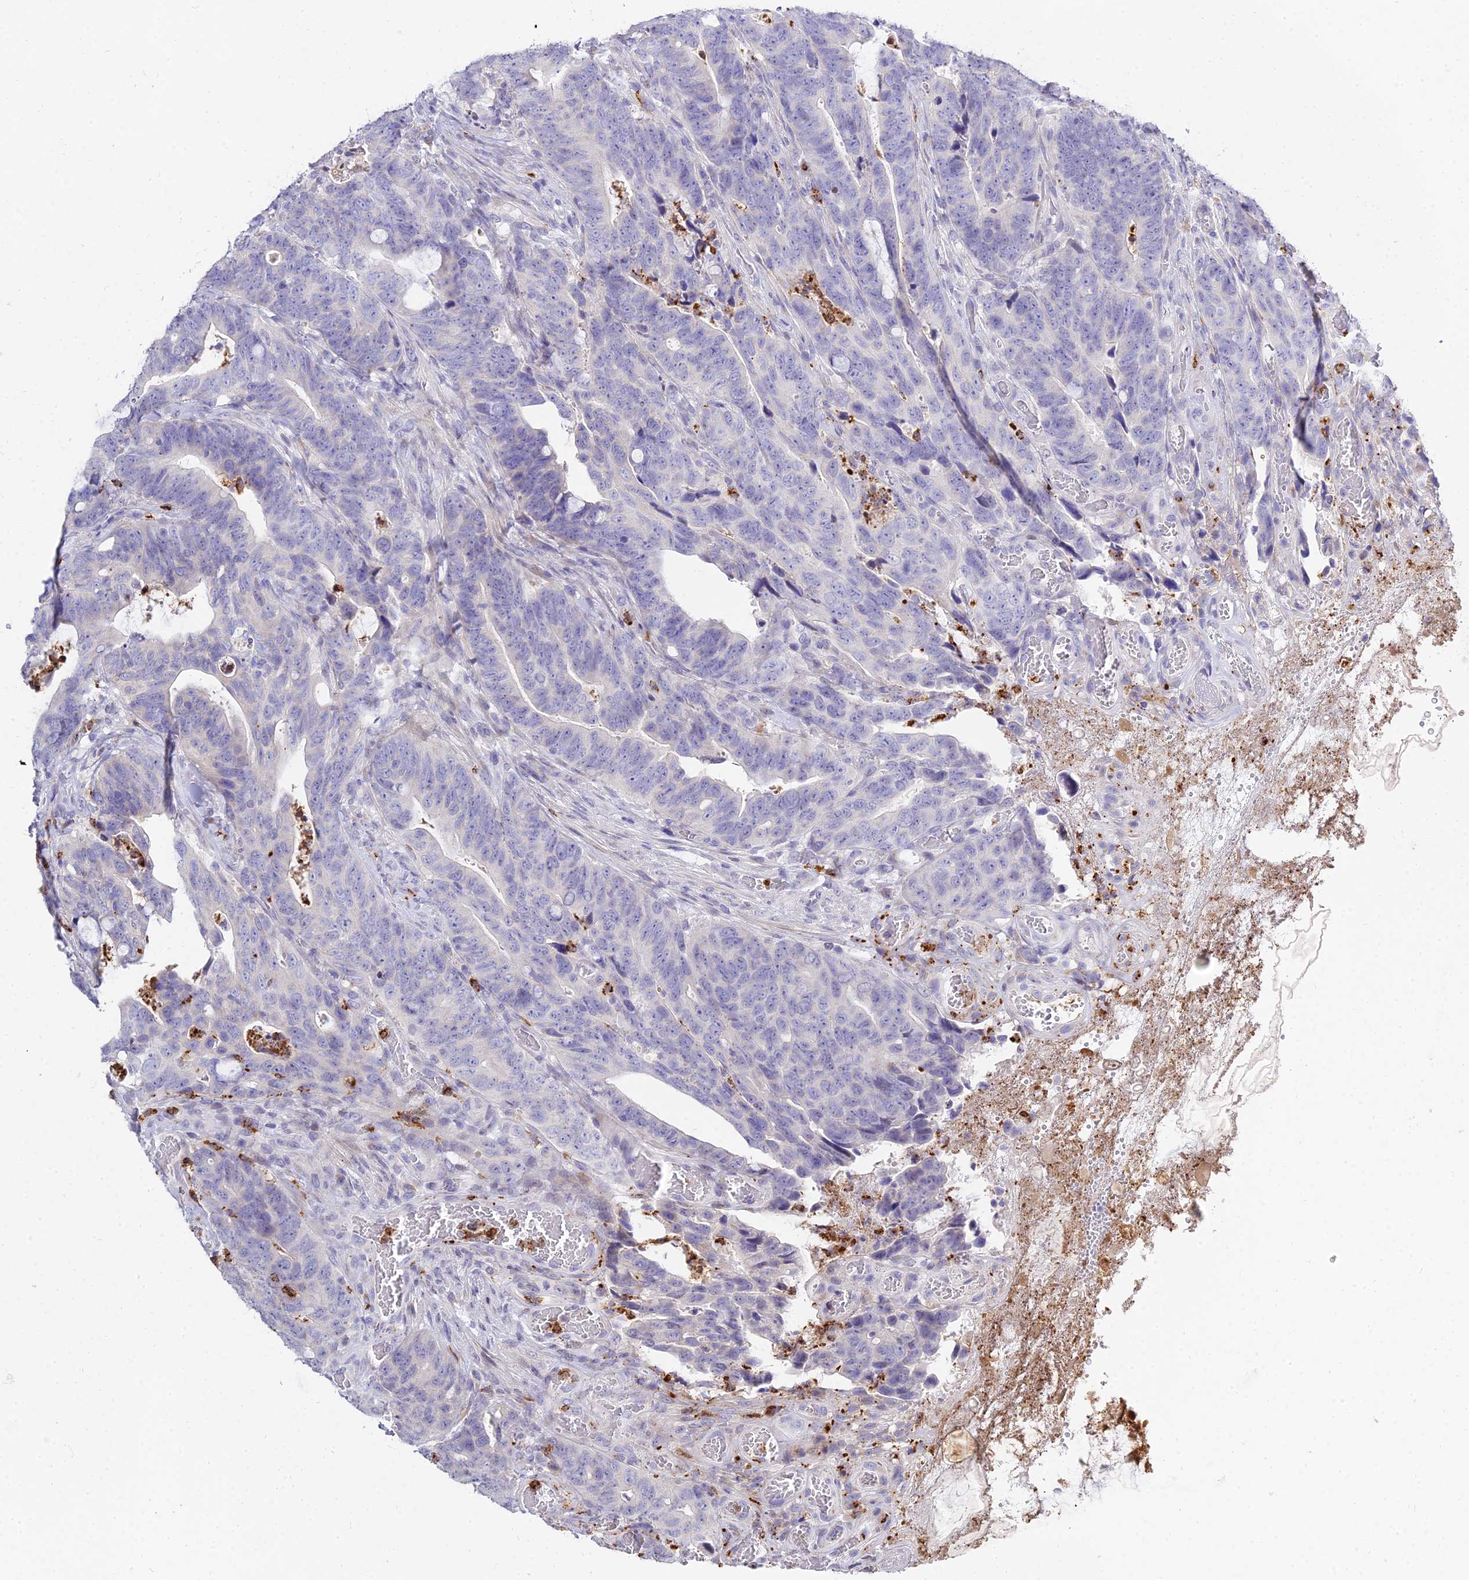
{"staining": {"intensity": "negative", "quantity": "none", "location": "none"}, "tissue": "colorectal cancer", "cell_type": "Tumor cells", "image_type": "cancer", "snomed": [{"axis": "morphology", "description": "Adenocarcinoma, NOS"}, {"axis": "topography", "description": "Colon"}], "caption": "An IHC micrograph of colorectal cancer (adenocarcinoma) is shown. There is no staining in tumor cells of colorectal cancer (adenocarcinoma).", "gene": "VWC2L", "patient": {"sex": "female", "age": 82}}